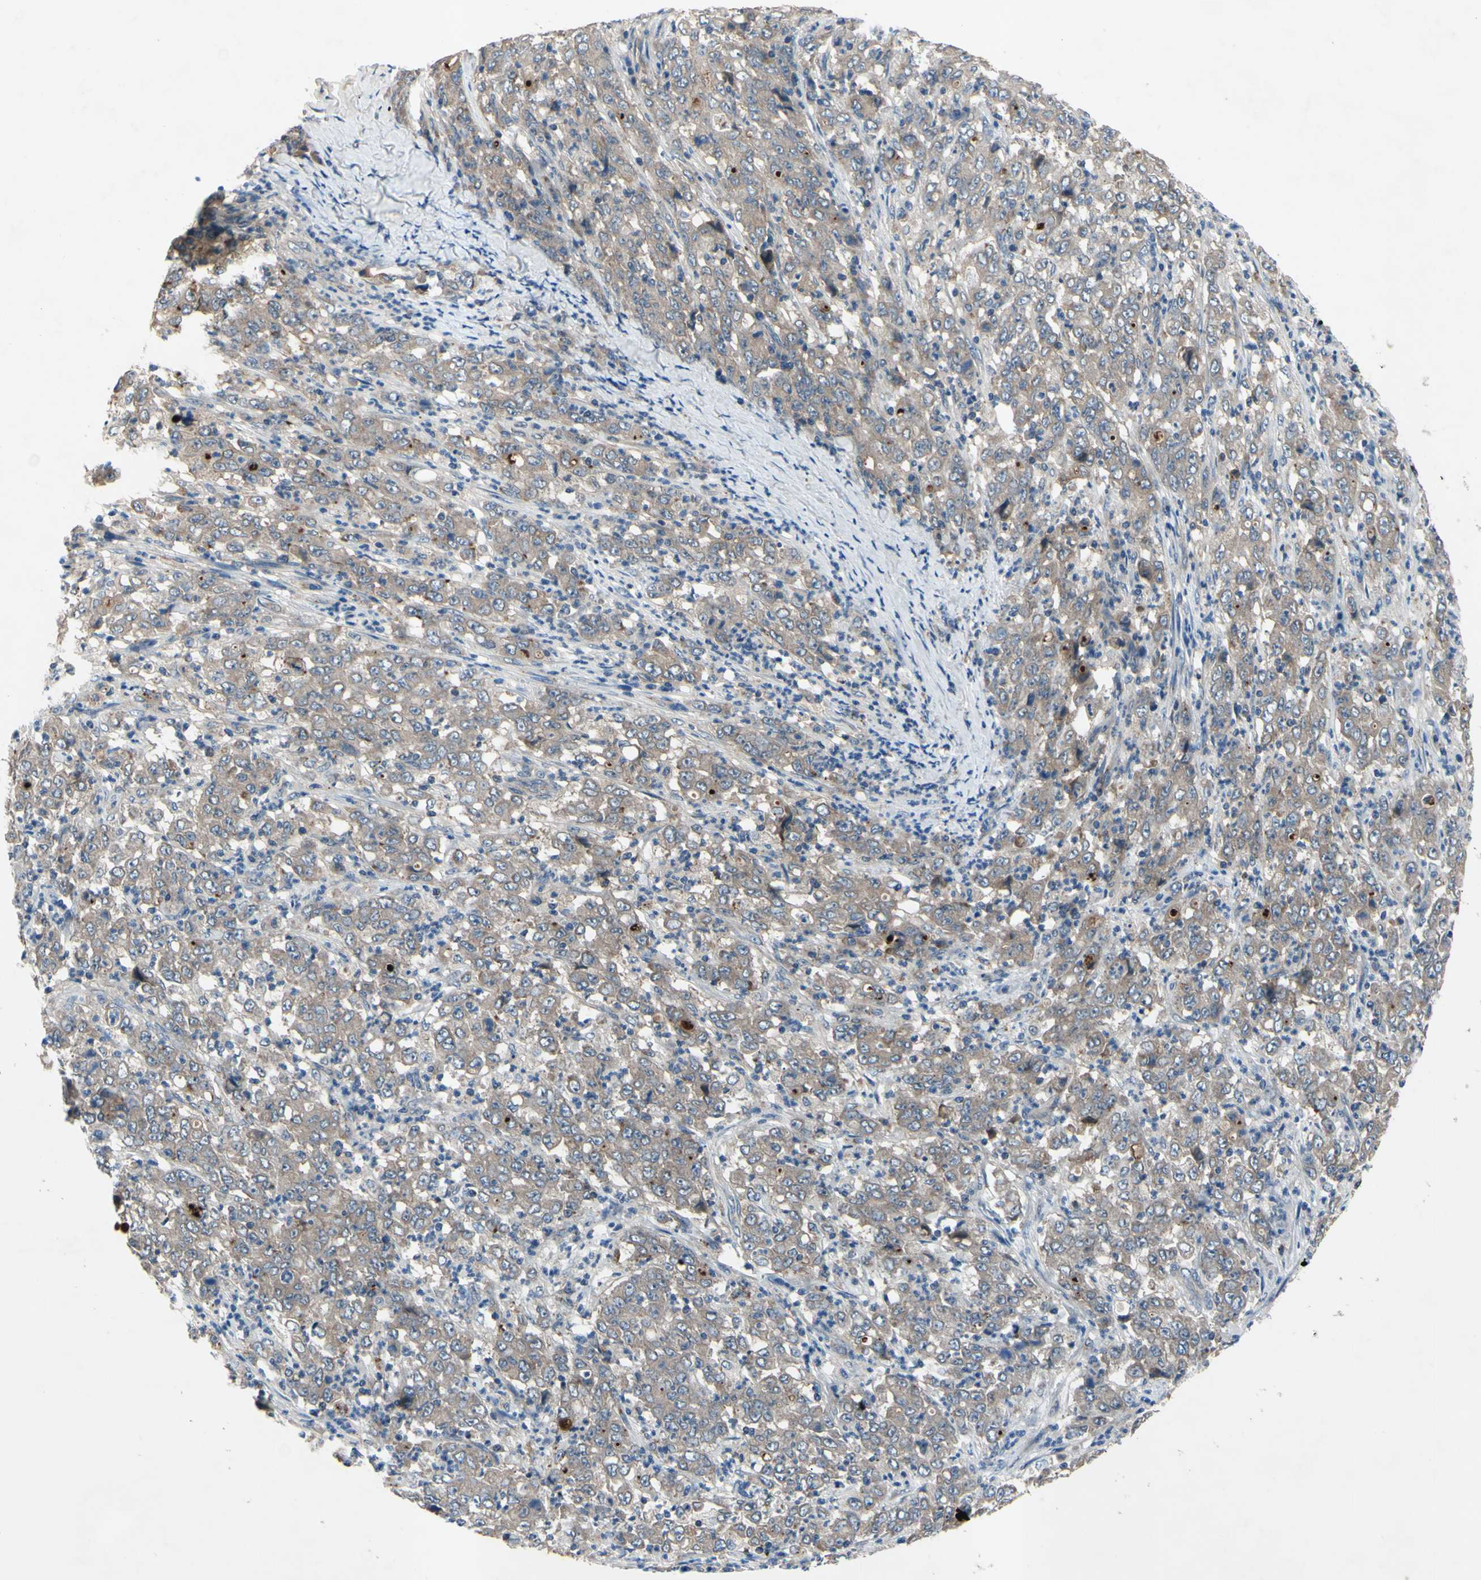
{"staining": {"intensity": "moderate", "quantity": ">75%", "location": "cytoplasmic/membranous"}, "tissue": "stomach cancer", "cell_type": "Tumor cells", "image_type": "cancer", "snomed": [{"axis": "morphology", "description": "Adenocarcinoma, NOS"}, {"axis": "topography", "description": "Stomach, lower"}], "caption": "Protein staining of stomach adenocarcinoma tissue displays moderate cytoplasmic/membranous positivity in approximately >75% of tumor cells. The staining was performed using DAB to visualize the protein expression in brown, while the nuclei were stained in blue with hematoxylin (Magnification: 20x).", "gene": "HILPDA", "patient": {"sex": "female", "age": 71}}